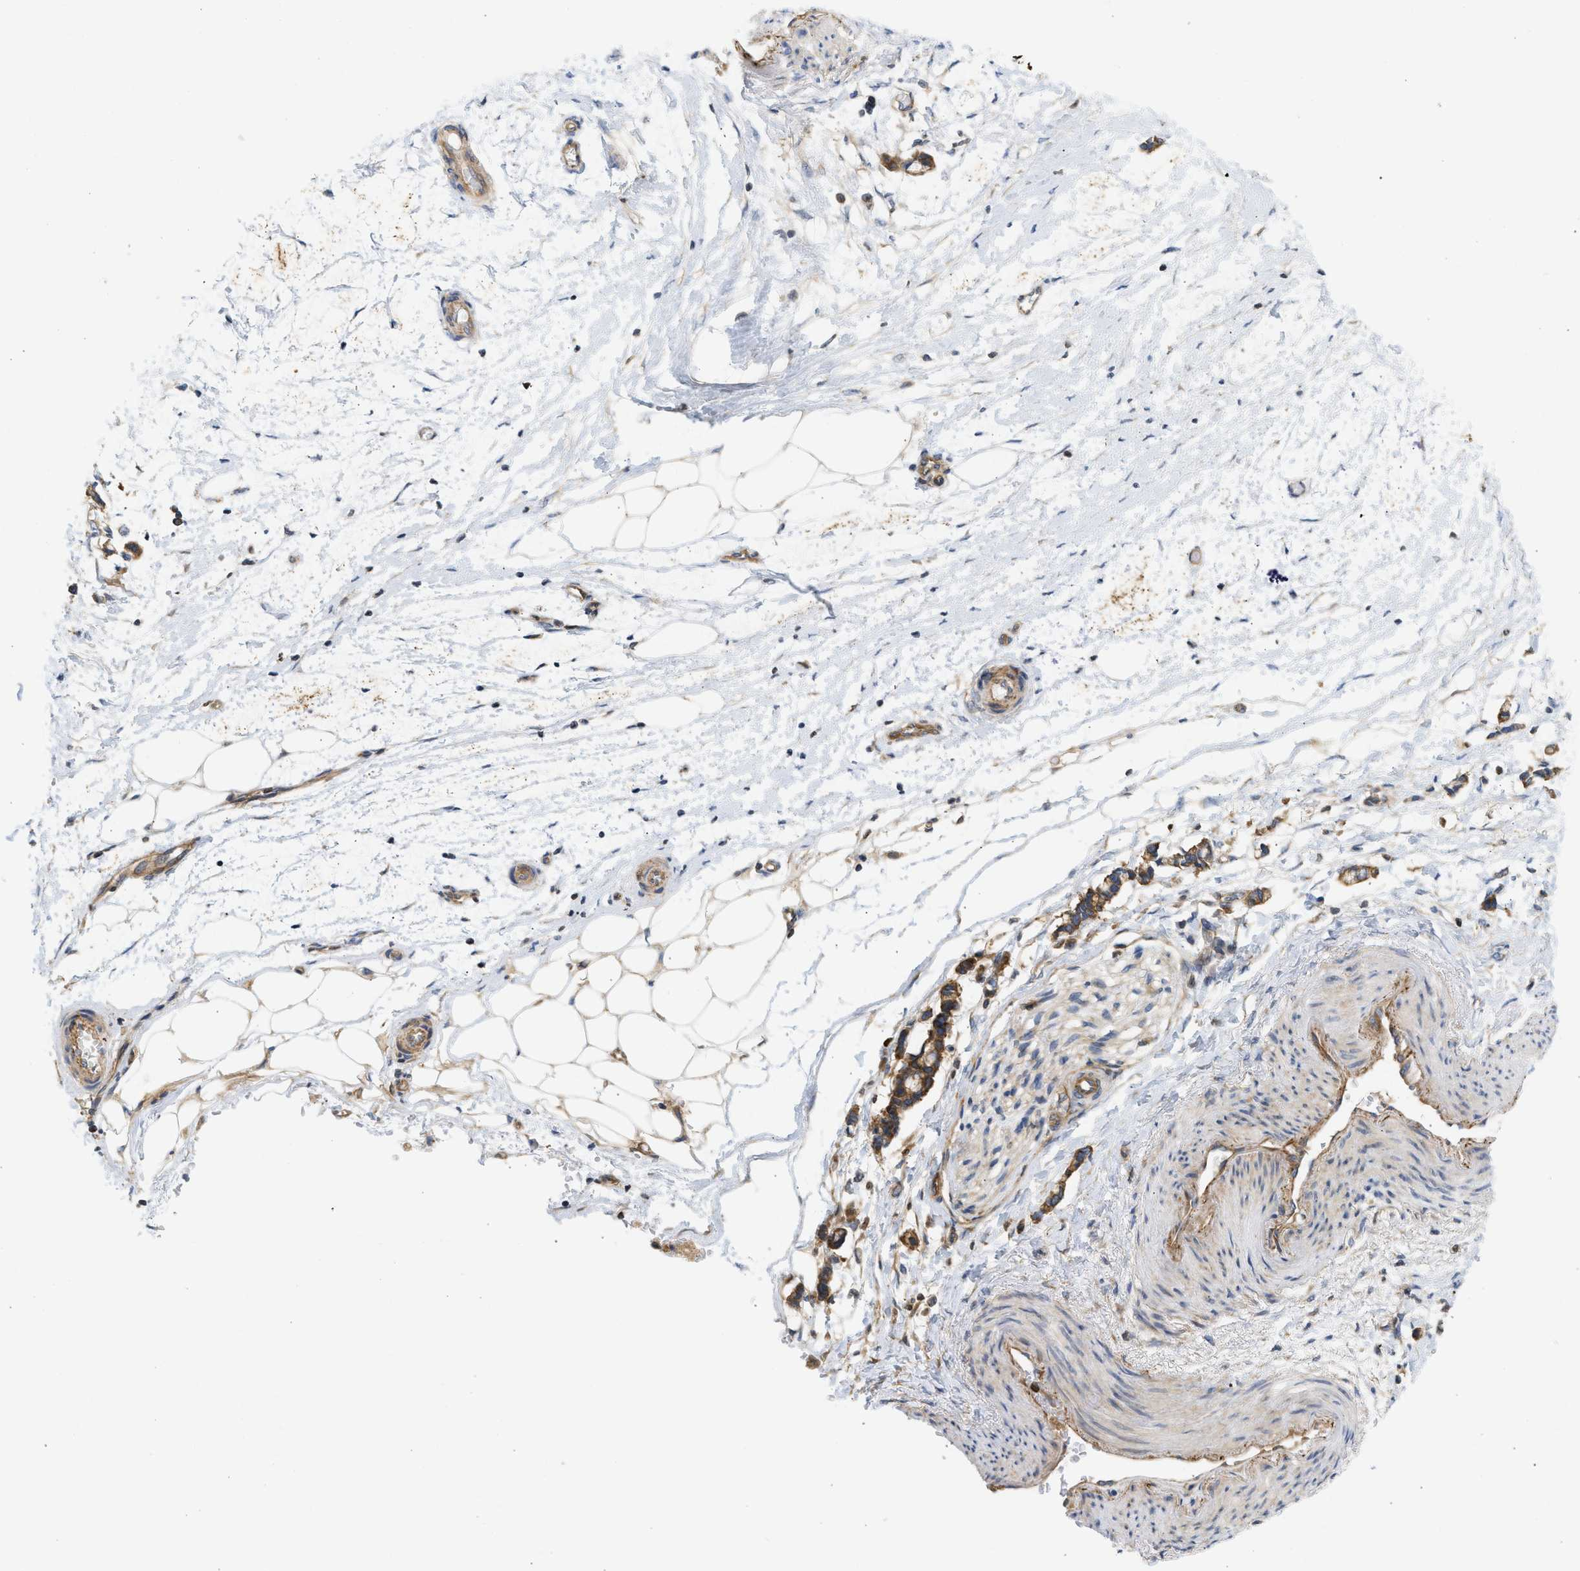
{"staining": {"intensity": "moderate", "quantity": "<25%", "location": "cytoplasmic/membranous"}, "tissue": "adipose tissue", "cell_type": "Adipocytes", "image_type": "normal", "snomed": [{"axis": "morphology", "description": "Normal tissue, NOS"}, {"axis": "morphology", "description": "Adenocarcinoma, NOS"}, {"axis": "topography", "description": "Colon"}, {"axis": "topography", "description": "Peripheral nerve tissue"}], "caption": "Immunohistochemistry (IHC) of unremarkable human adipose tissue reveals low levels of moderate cytoplasmic/membranous expression in about <25% of adipocytes.", "gene": "STRN", "patient": {"sex": "male", "age": 14}}